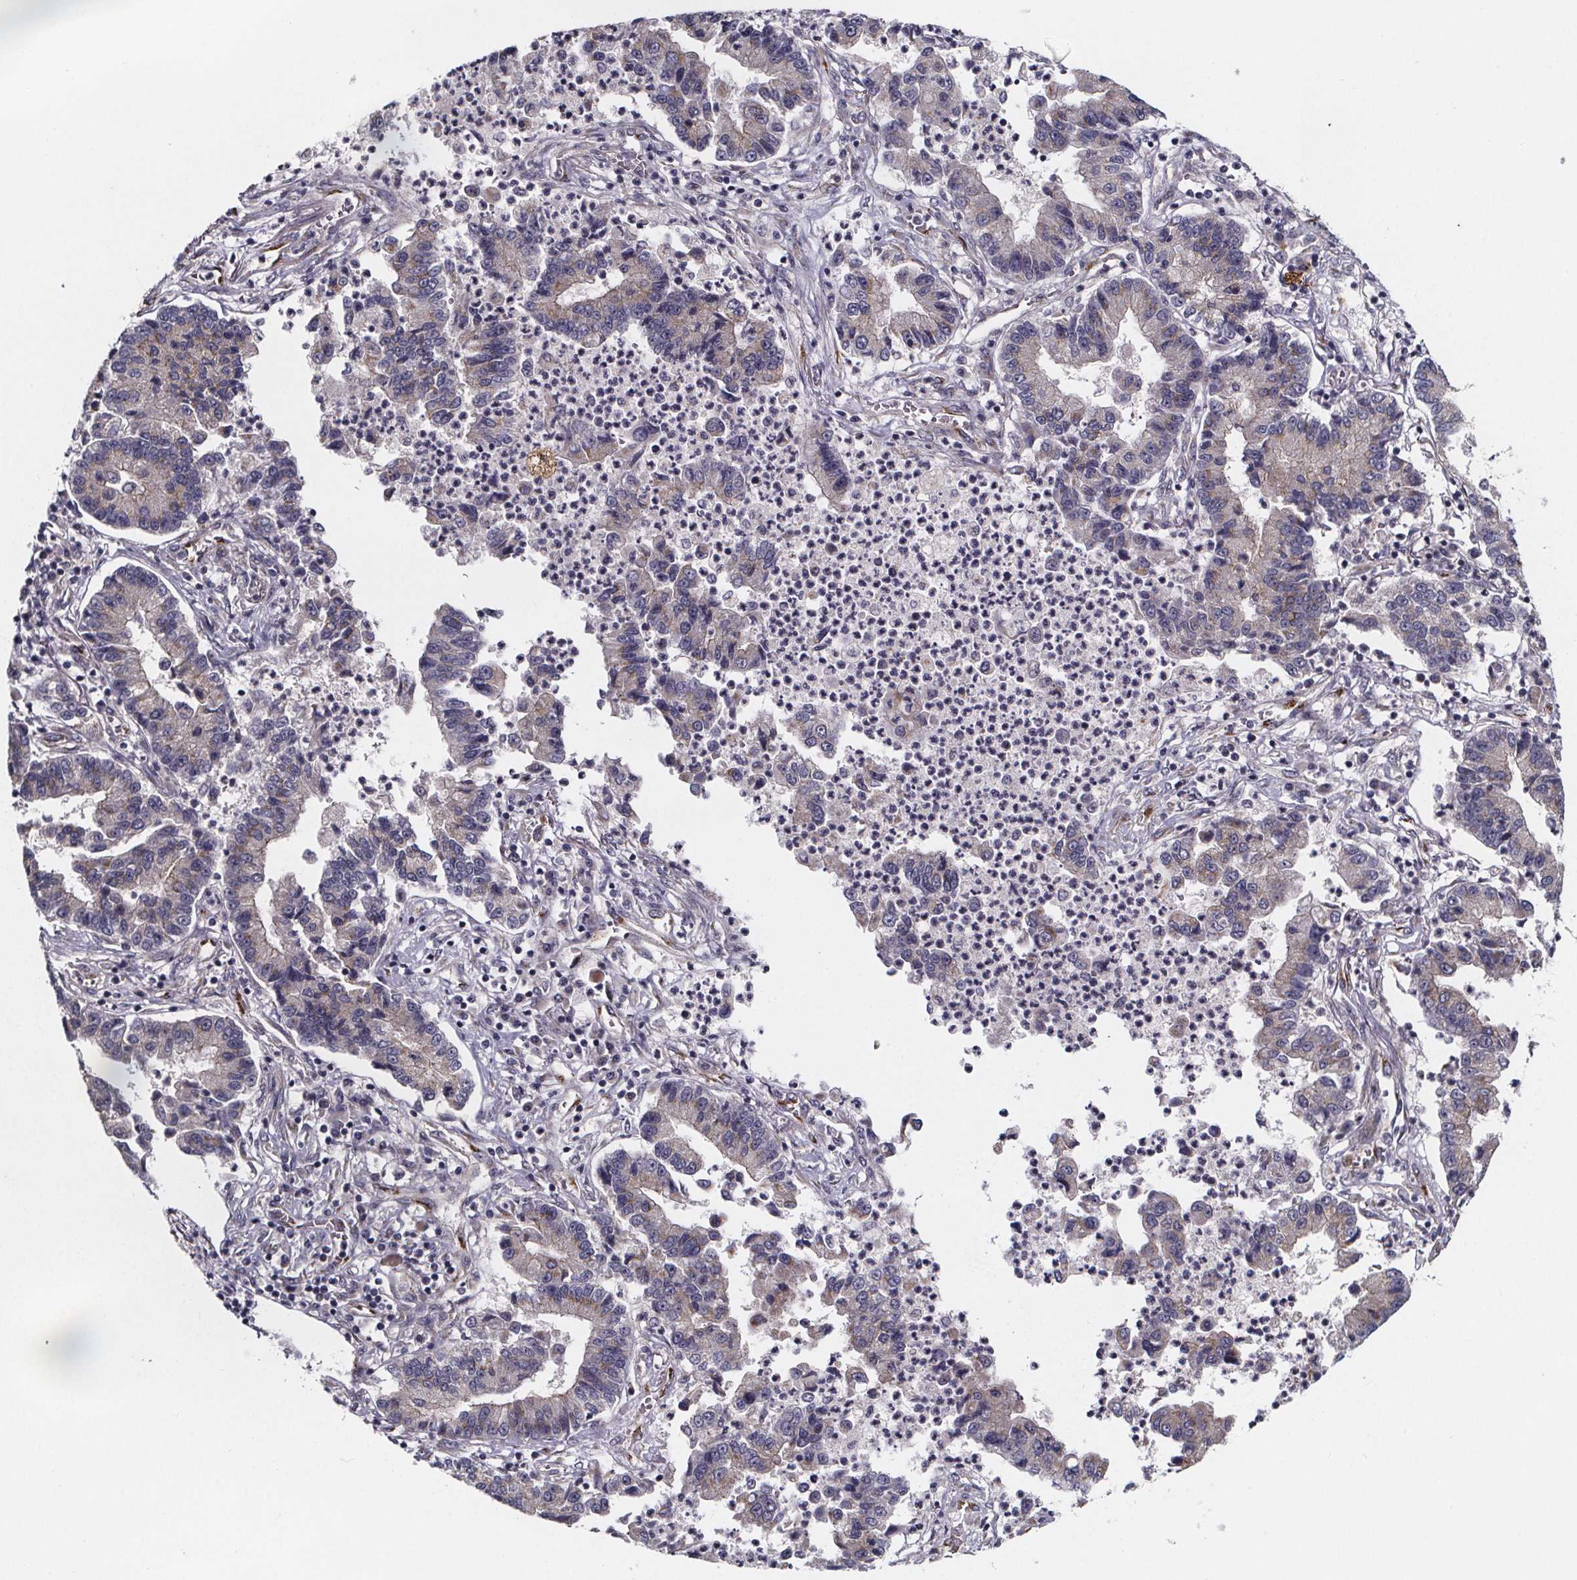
{"staining": {"intensity": "moderate", "quantity": "<25%", "location": "cytoplasmic/membranous"}, "tissue": "lung cancer", "cell_type": "Tumor cells", "image_type": "cancer", "snomed": [{"axis": "morphology", "description": "Adenocarcinoma, NOS"}, {"axis": "topography", "description": "Lung"}], "caption": "The immunohistochemical stain highlights moderate cytoplasmic/membranous staining in tumor cells of lung adenocarcinoma tissue.", "gene": "NDST1", "patient": {"sex": "female", "age": 57}}